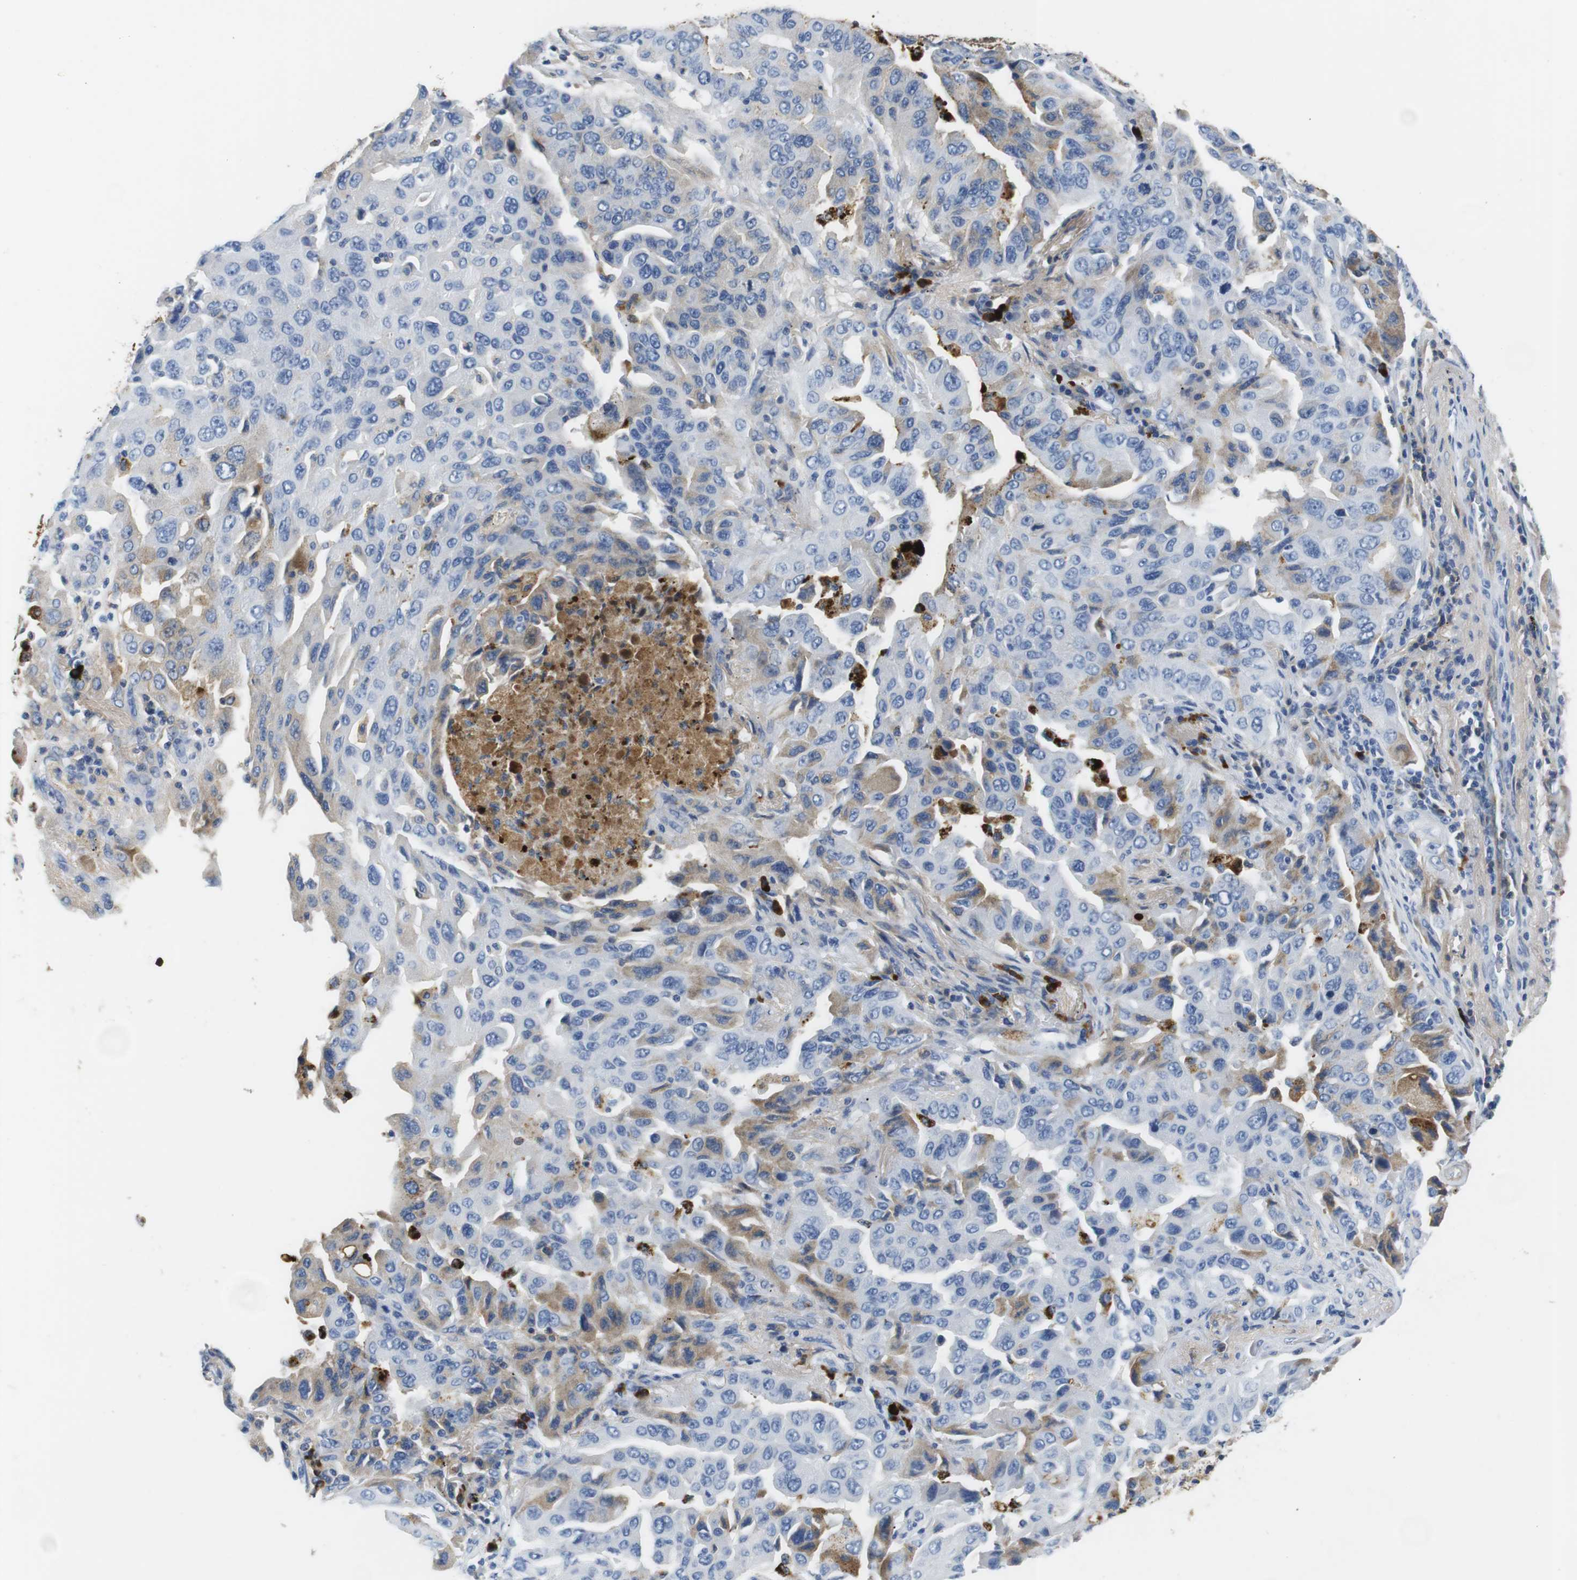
{"staining": {"intensity": "weak", "quantity": "<25%", "location": "cytoplasmic/membranous"}, "tissue": "lung cancer", "cell_type": "Tumor cells", "image_type": "cancer", "snomed": [{"axis": "morphology", "description": "Adenocarcinoma, NOS"}, {"axis": "topography", "description": "Lung"}], "caption": "Protein analysis of lung adenocarcinoma shows no significant staining in tumor cells.", "gene": "IGKC", "patient": {"sex": "female", "age": 65}}